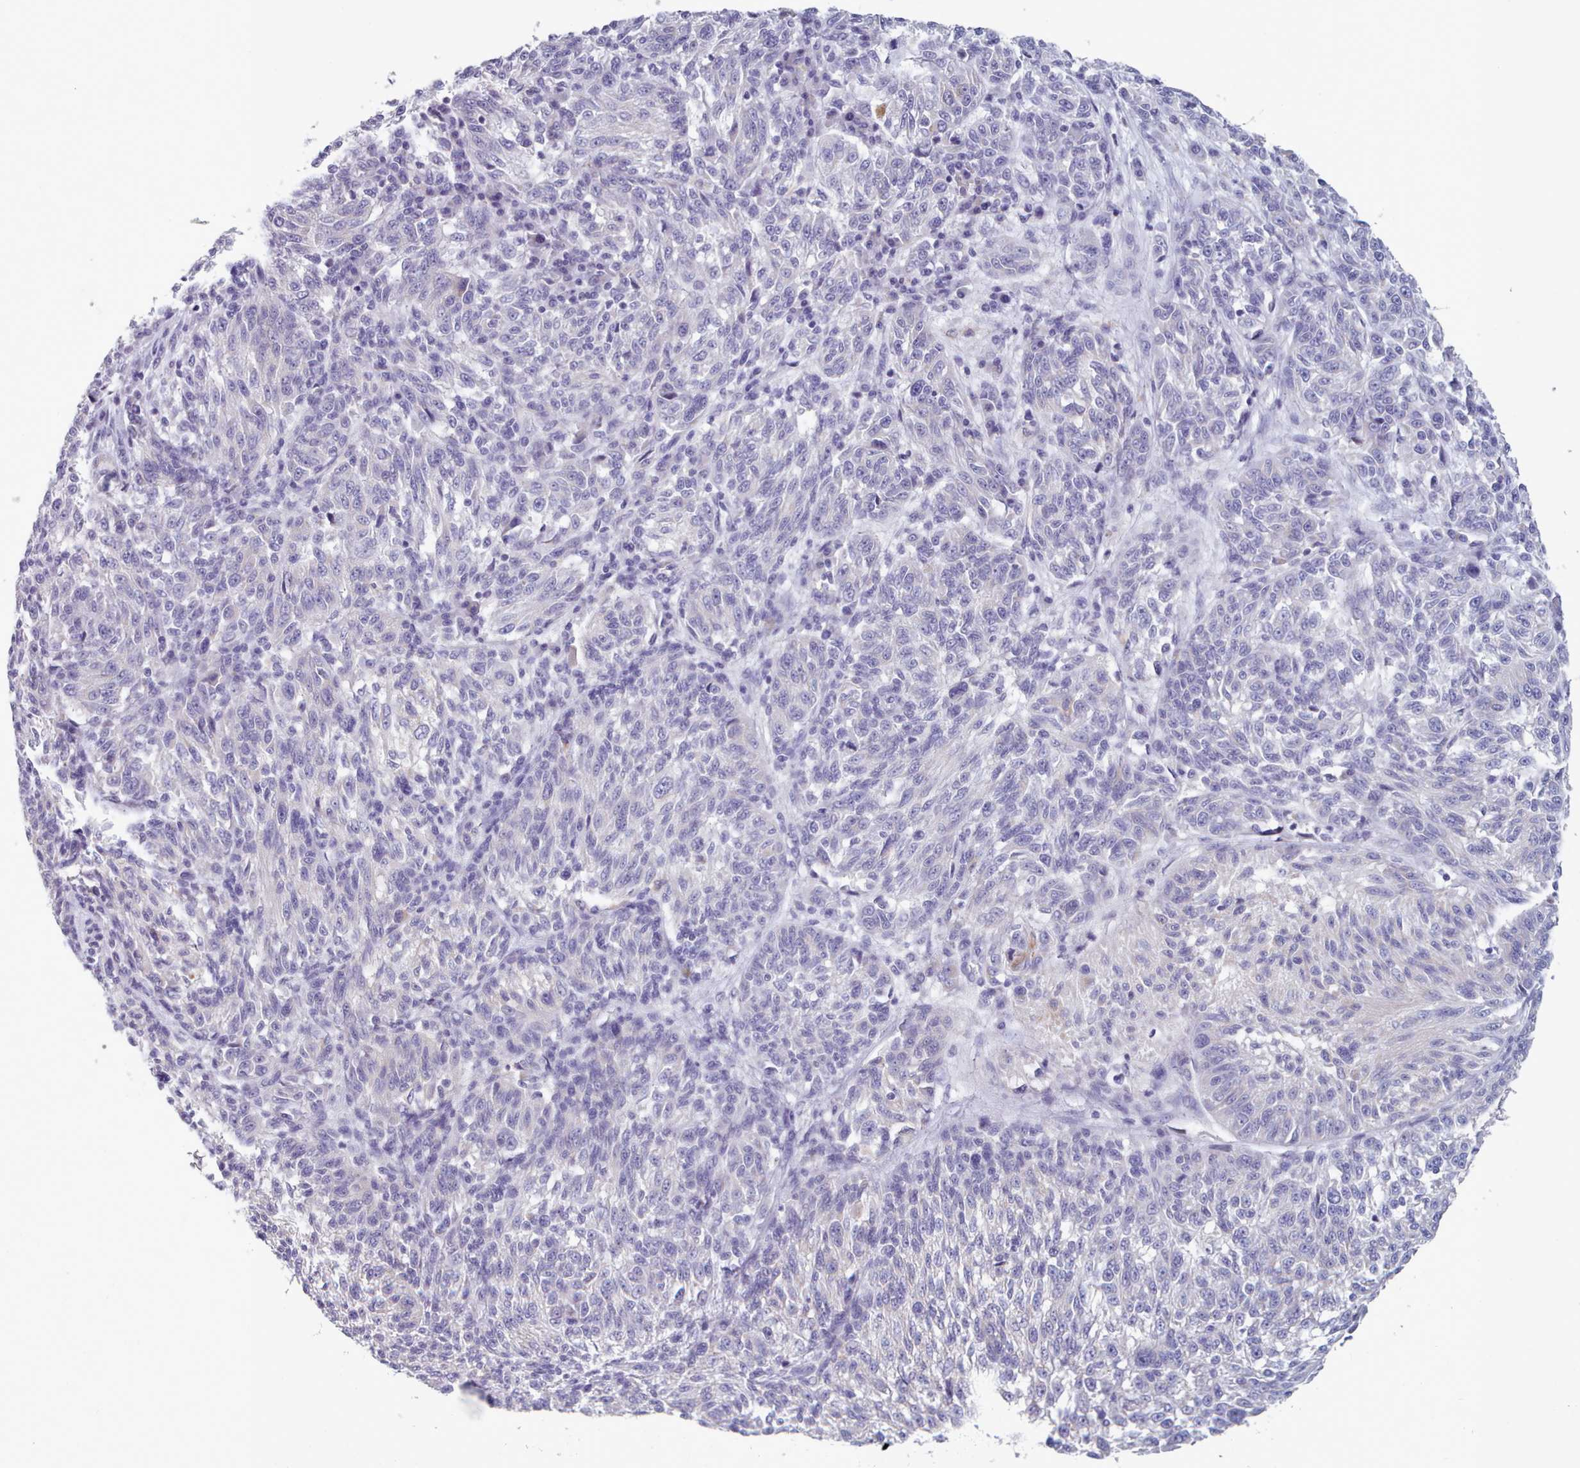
{"staining": {"intensity": "negative", "quantity": "none", "location": "none"}, "tissue": "melanoma", "cell_type": "Tumor cells", "image_type": "cancer", "snomed": [{"axis": "morphology", "description": "Malignant melanoma, NOS"}, {"axis": "topography", "description": "Skin"}], "caption": "The histopathology image exhibits no staining of tumor cells in malignant melanoma. (Immunohistochemistry, brightfield microscopy, high magnification).", "gene": "HAO1", "patient": {"sex": "male", "age": 53}}